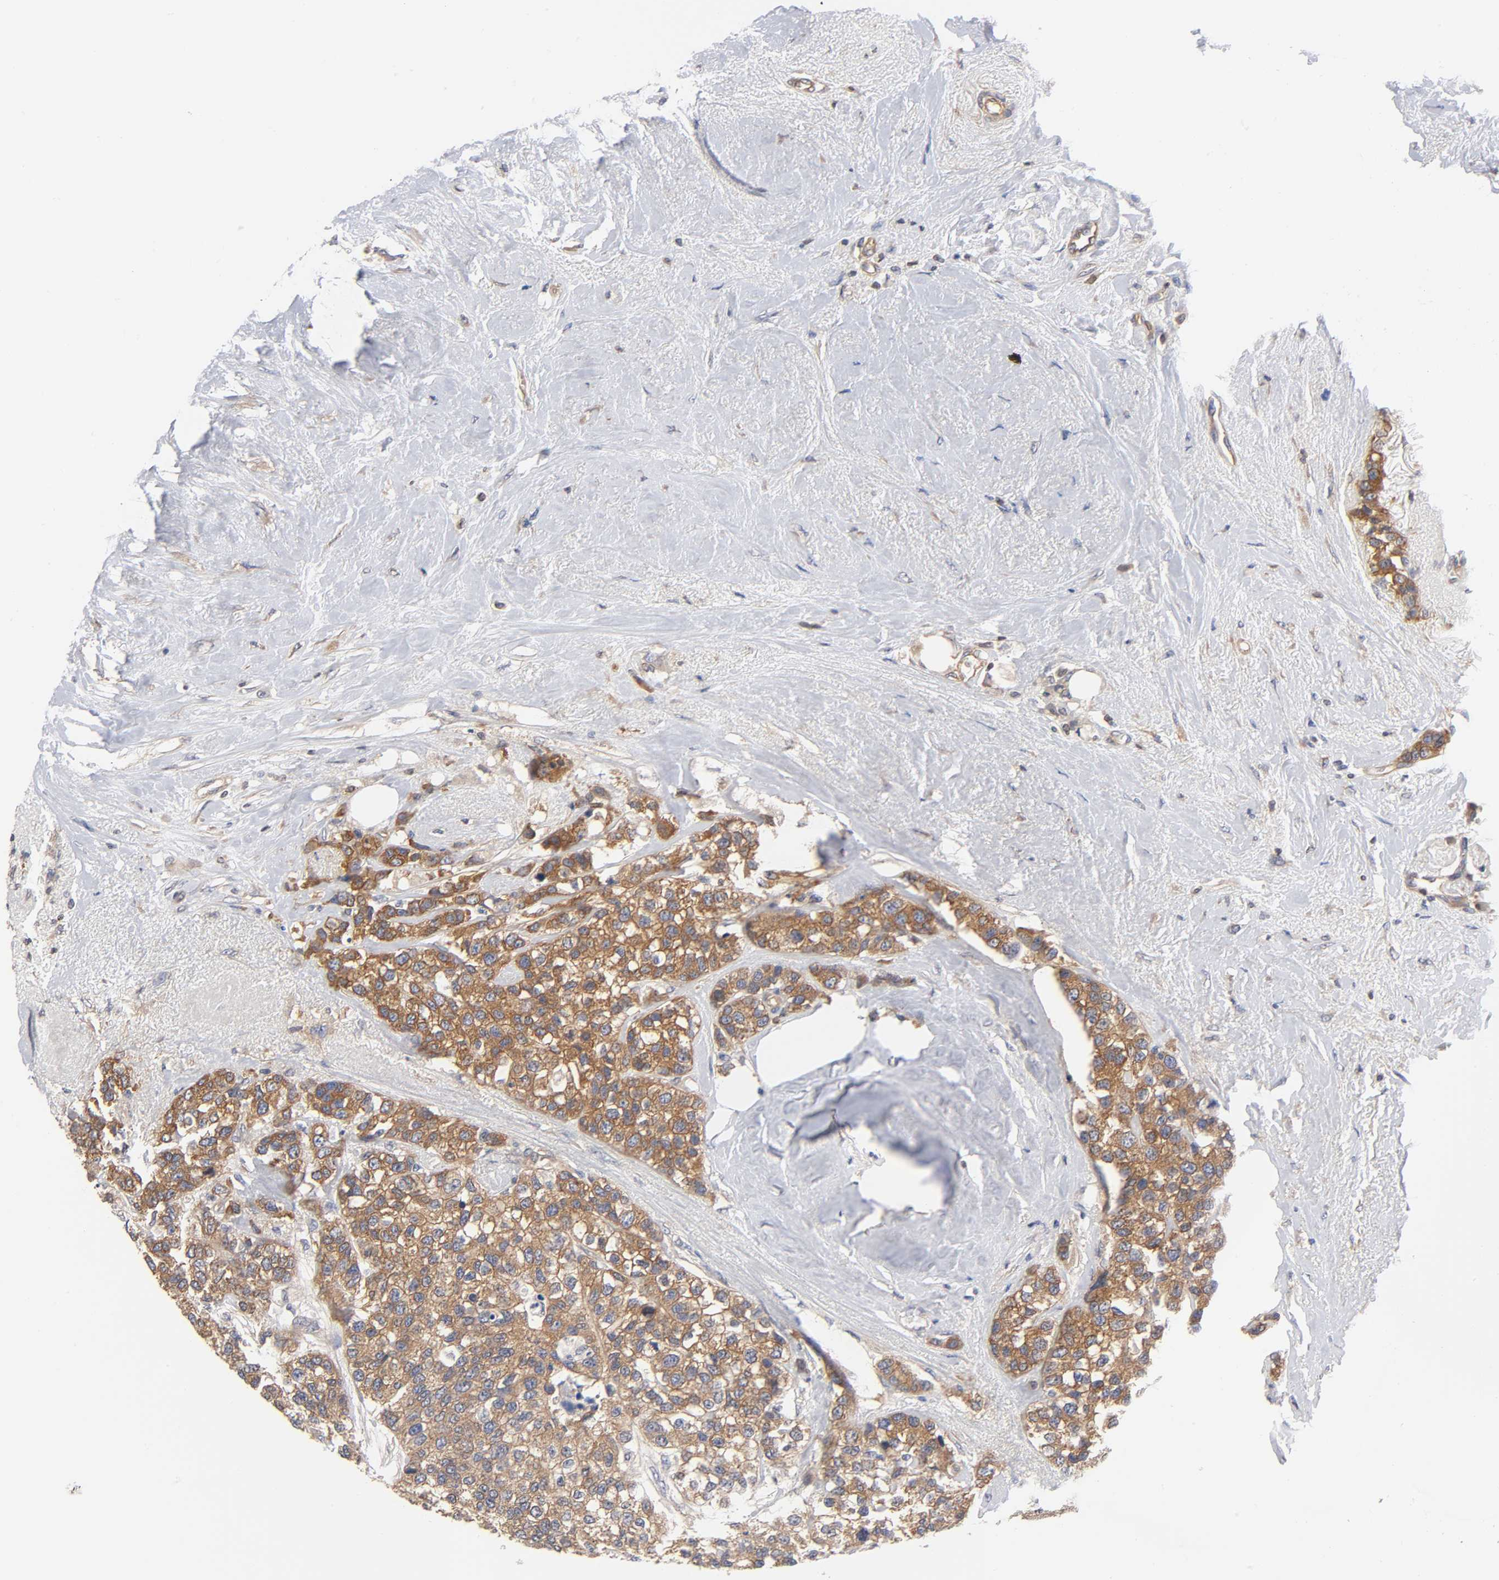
{"staining": {"intensity": "moderate", "quantity": ">75%", "location": "cytoplasmic/membranous"}, "tissue": "breast cancer", "cell_type": "Tumor cells", "image_type": "cancer", "snomed": [{"axis": "morphology", "description": "Duct carcinoma"}, {"axis": "topography", "description": "Breast"}], "caption": "Protein expression analysis of human breast cancer reveals moderate cytoplasmic/membranous staining in approximately >75% of tumor cells.", "gene": "STRN3", "patient": {"sex": "female", "age": 51}}